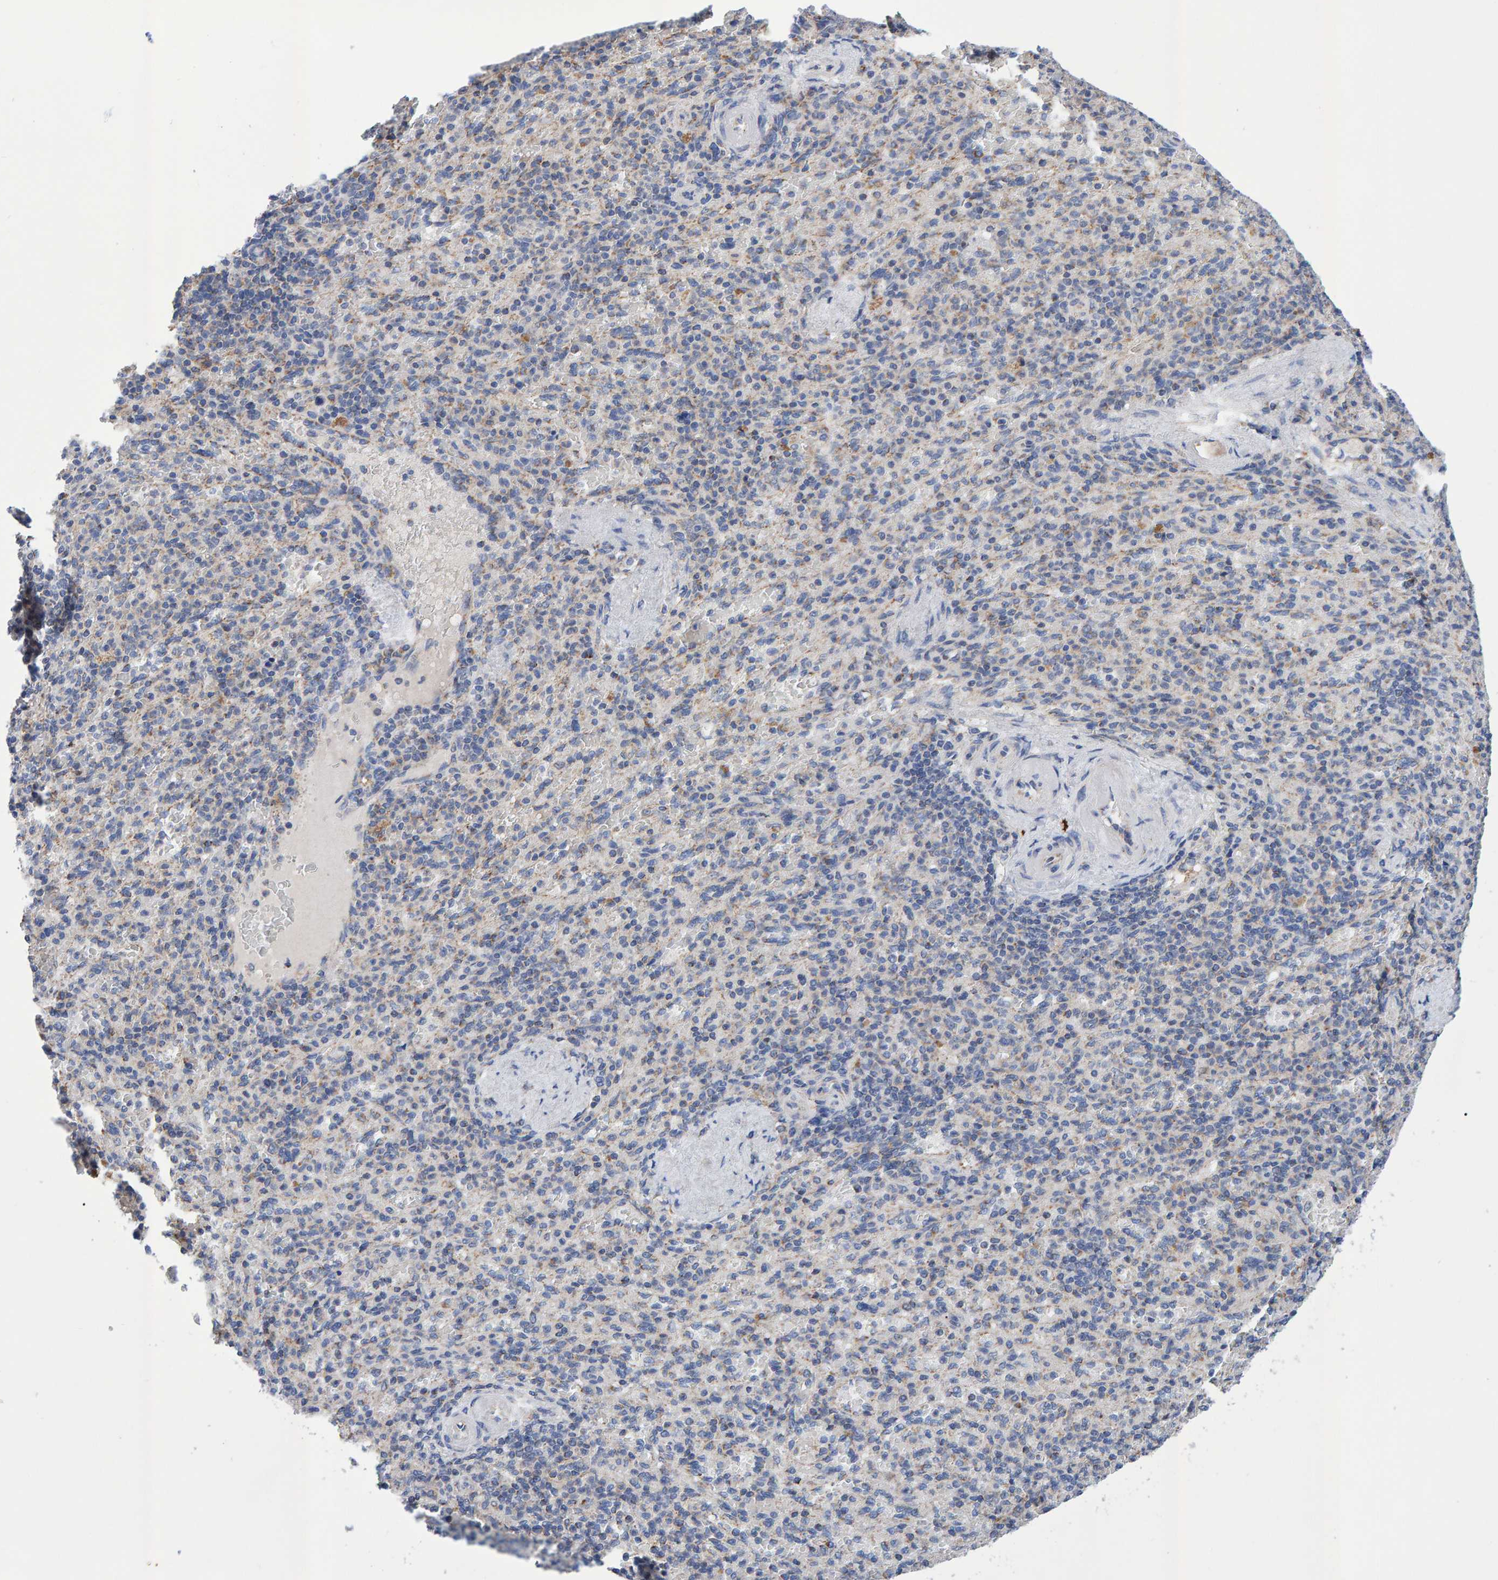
{"staining": {"intensity": "negative", "quantity": "none", "location": "none"}, "tissue": "spleen", "cell_type": "Cells in red pulp", "image_type": "normal", "snomed": [{"axis": "morphology", "description": "Normal tissue, NOS"}, {"axis": "topography", "description": "Spleen"}], "caption": "Spleen was stained to show a protein in brown. There is no significant staining in cells in red pulp. The staining is performed using DAB brown chromogen with nuclei counter-stained in using hematoxylin.", "gene": "EFR3A", "patient": {"sex": "female", "age": 74}}